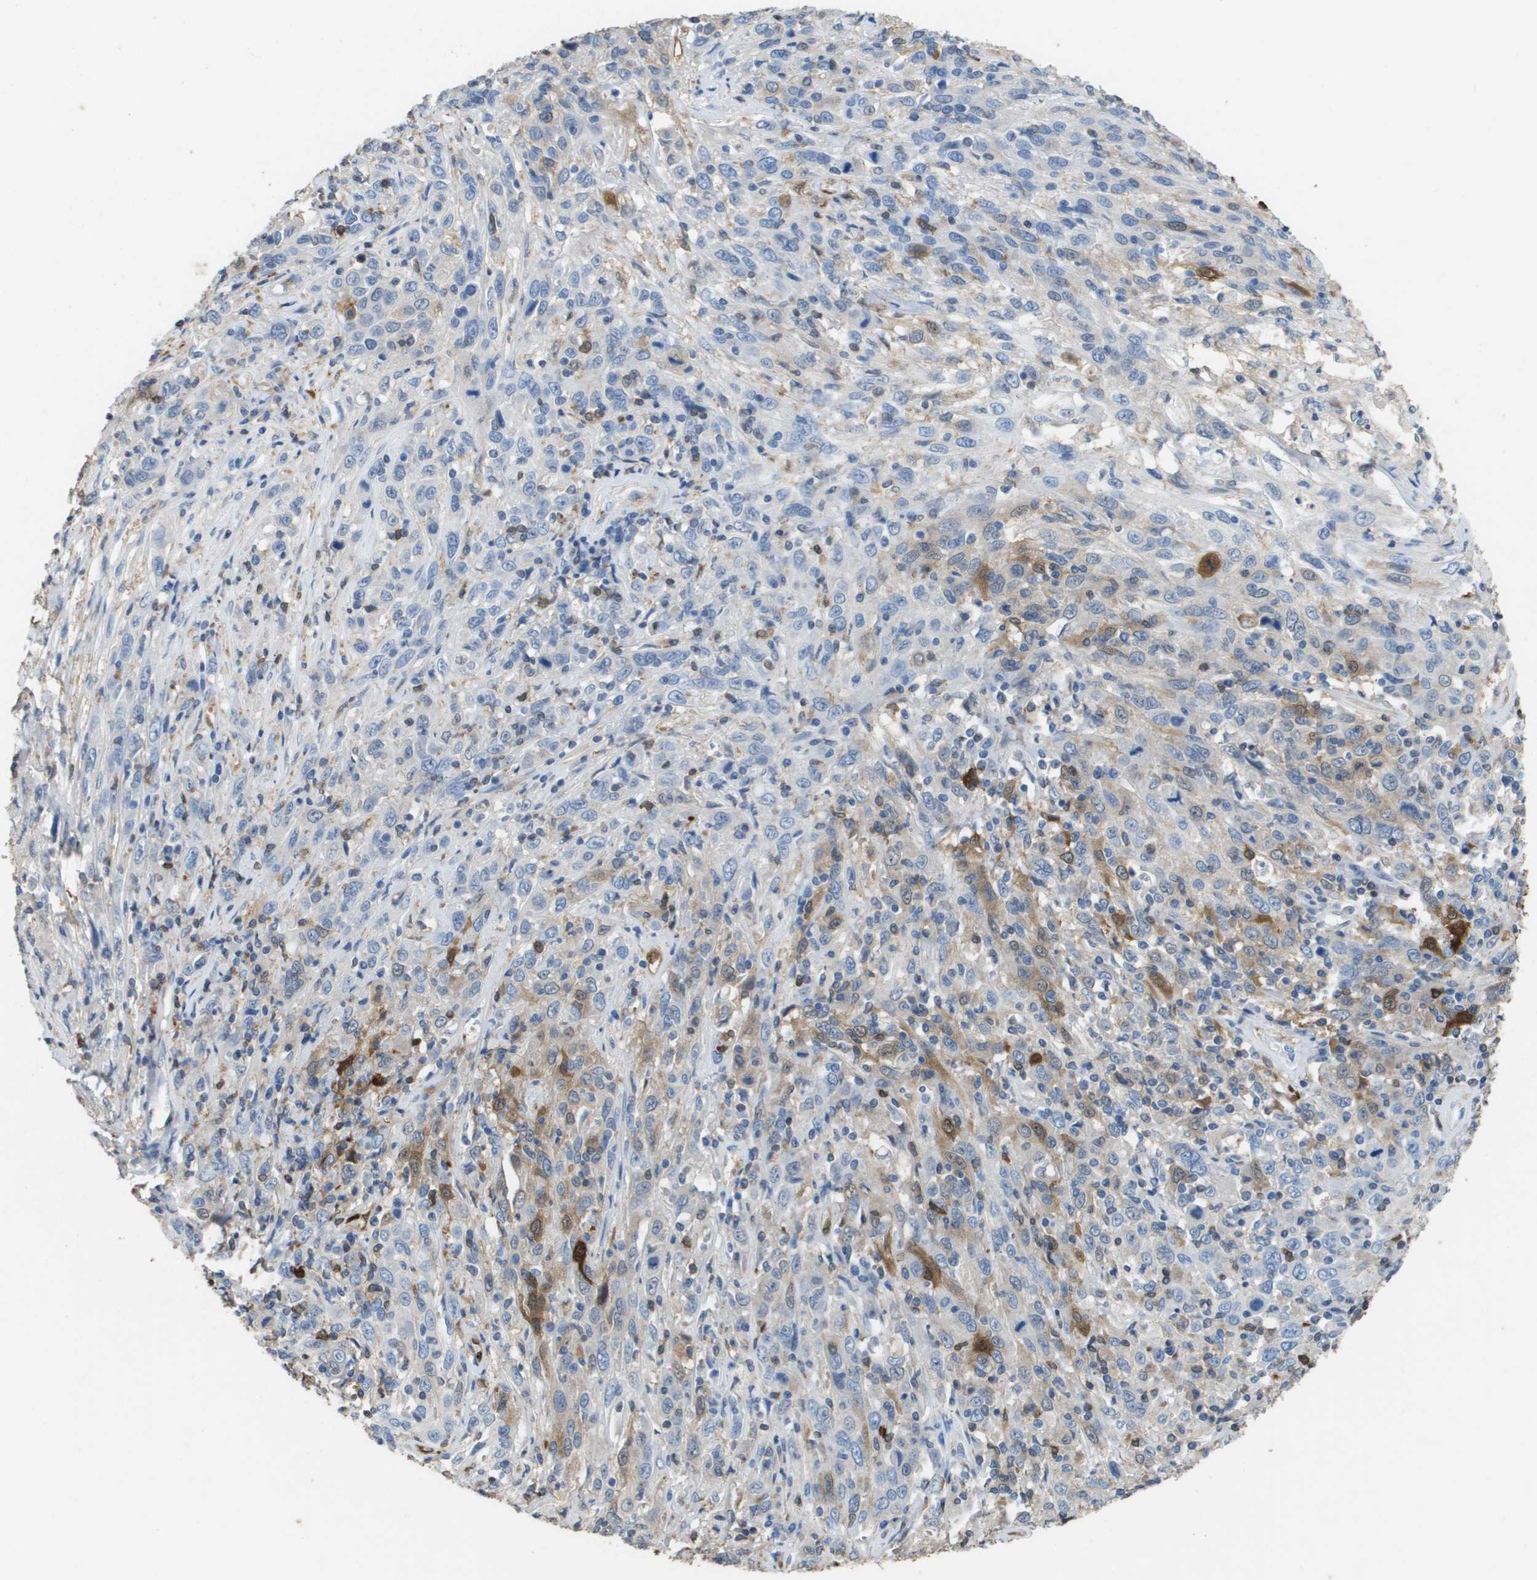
{"staining": {"intensity": "moderate", "quantity": "<25%", "location": "cytoplasmic/membranous"}, "tissue": "cervical cancer", "cell_type": "Tumor cells", "image_type": "cancer", "snomed": [{"axis": "morphology", "description": "Squamous cell carcinoma, NOS"}, {"axis": "topography", "description": "Cervix"}], "caption": "Protein expression by IHC displays moderate cytoplasmic/membranous positivity in approximately <25% of tumor cells in cervical cancer (squamous cell carcinoma).", "gene": "FABP5", "patient": {"sex": "female", "age": 46}}